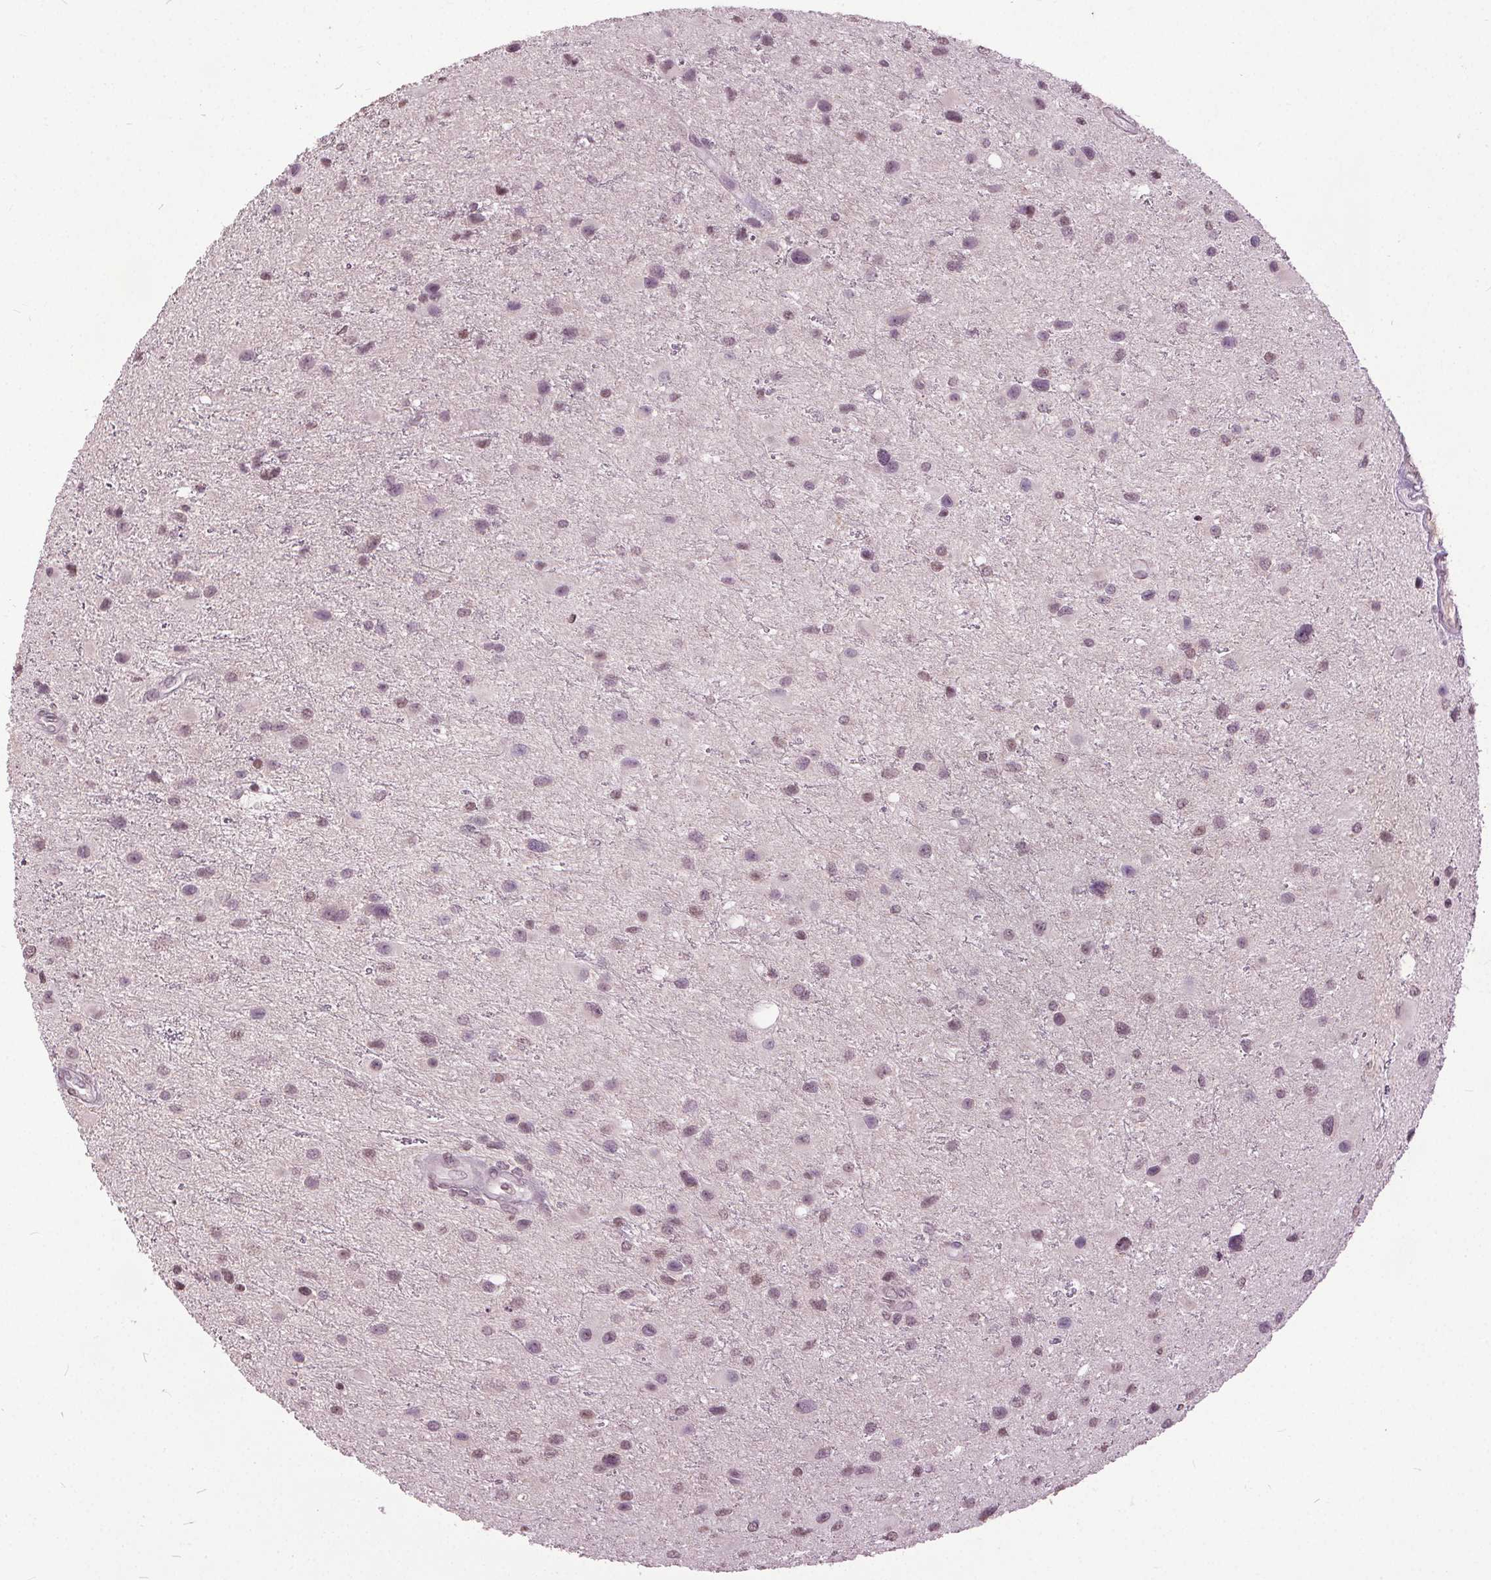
{"staining": {"intensity": "weak", "quantity": "<25%", "location": "nuclear"}, "tissue": "glioma", "cell_type": "Tumor cells", "image_type": "cancer", "snomed": [{"axis": "morphology", "description": "Glioma, malignant, Low grade"}, {"axis": "topography", "description": "Brain"}], "caption": "The image reveals no significant positivity in tumor cells of malignant glioma (low-grade).", "gene": "CXCL16", "patient": {"sex": "female", "age": 32}}